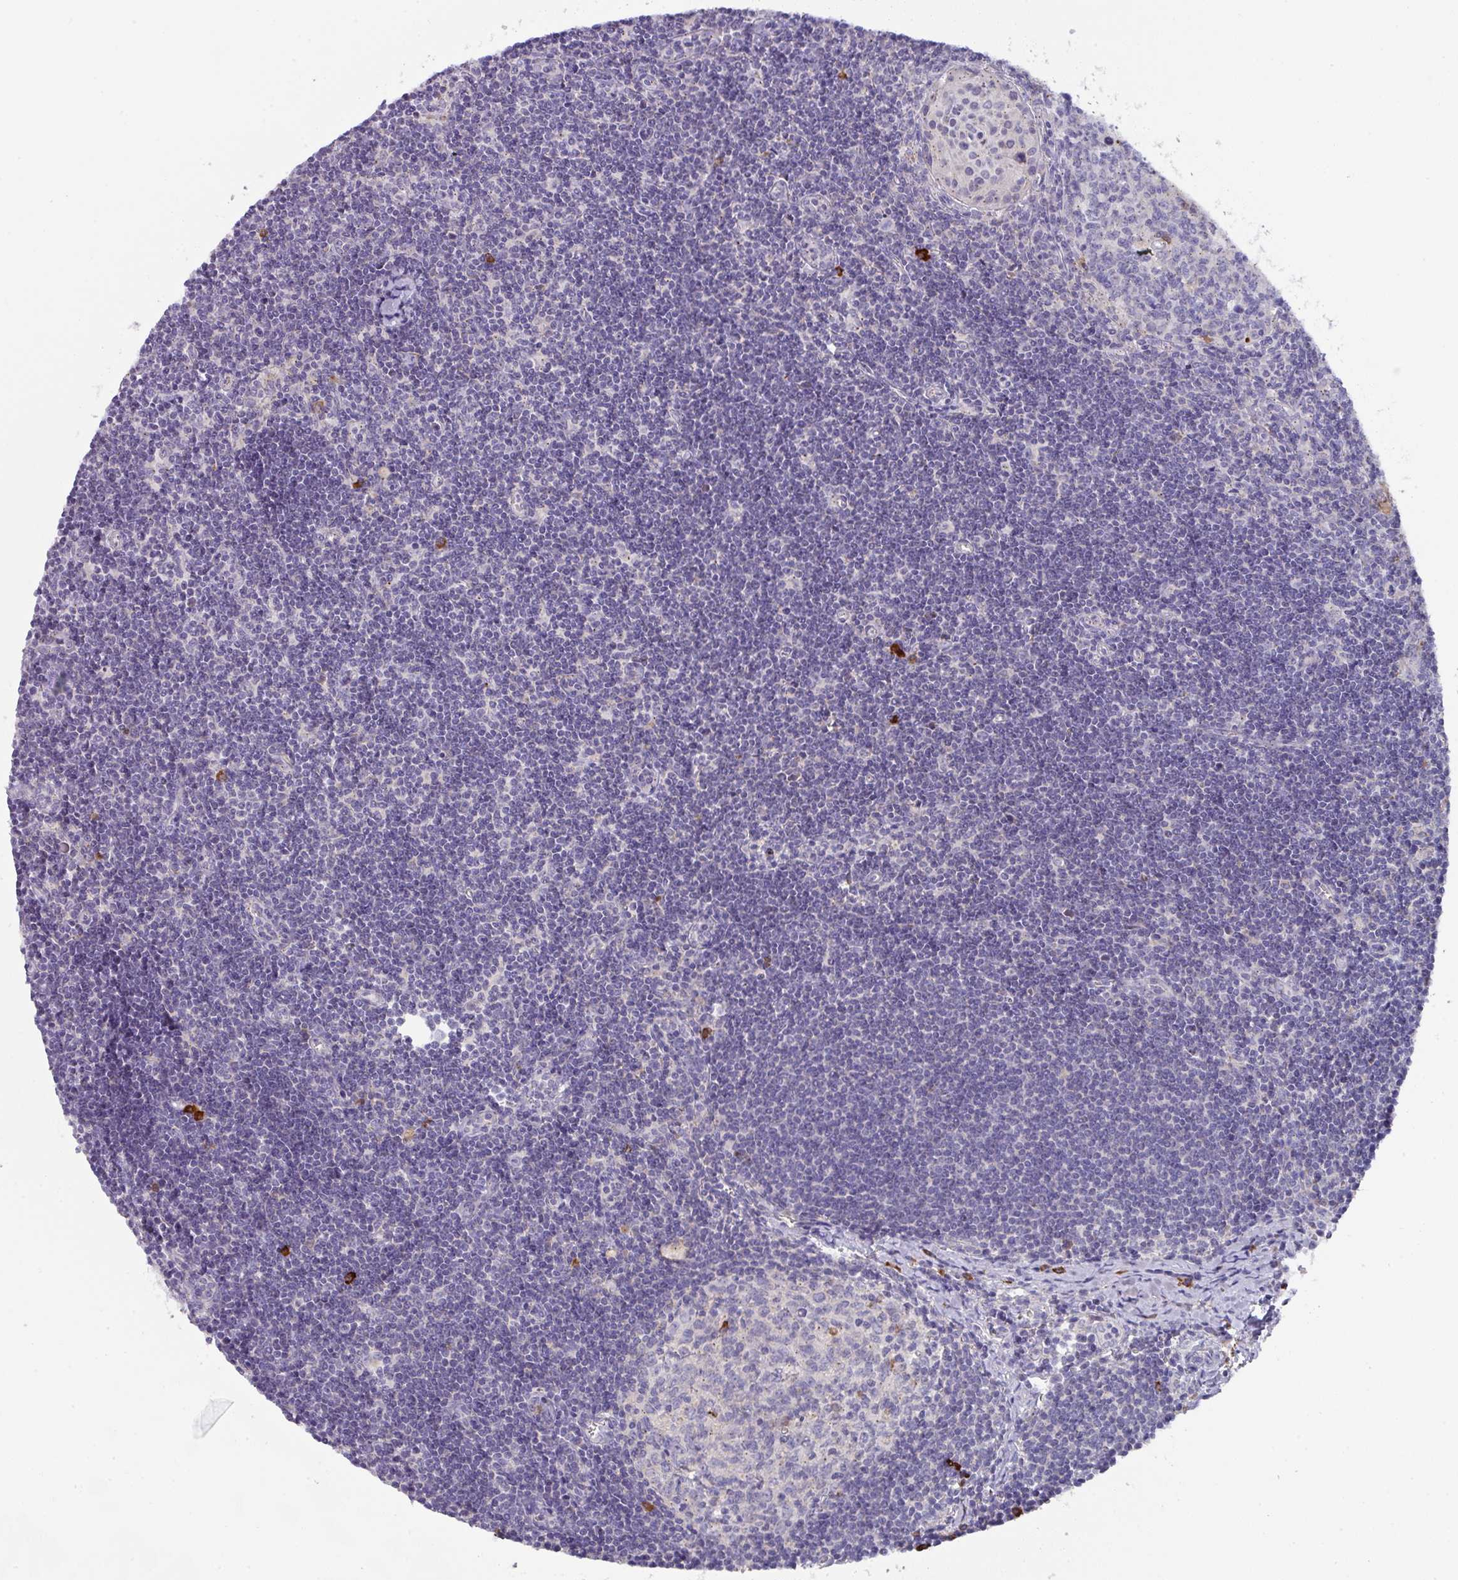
{"staining": {"intensity": "strong", "quantity": "<25%", "location": "cytoplasmic/membranous"}, "tissue": "lymph node", "cell_type": "Germinal center cells", "image_type": "normal", "snomed": [{"axis": "morphology", "description": "Normal tissue, NOS"}, {"axis": "topography", "description": "Lymph node"}], "caption": "Benign lymph node shows strong cytoplasmic/membranous positivity in about <25% of germinal center cells, visualized by immunohistochemistry. Nuclei are stained in blue.", "gene": "IL4R", "patient": {"sex": "female", "age": 29}}